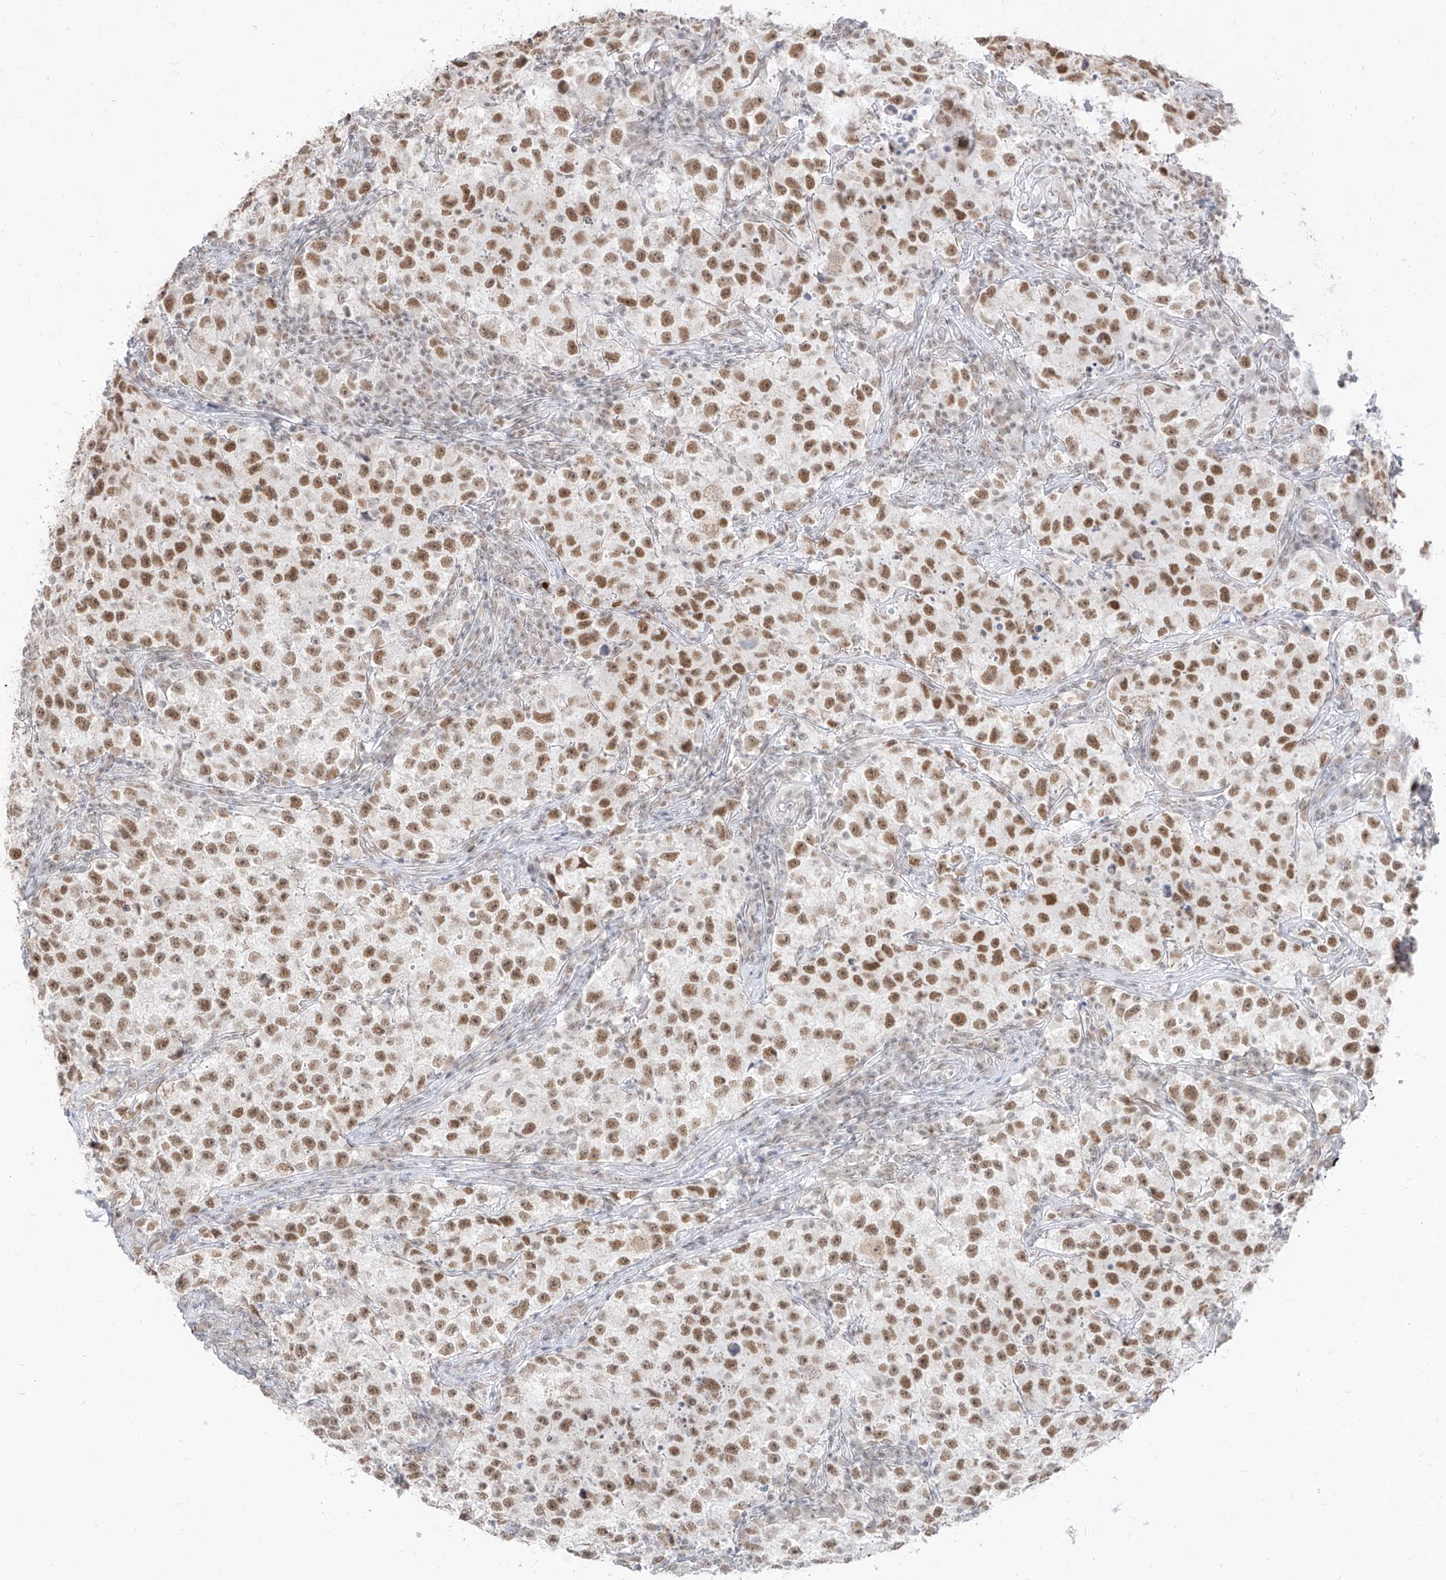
{"staining": {"intensity": "moderate", "quantity": "25%-75%", "location": "nuclear"}, "tissue": "testis cancer", "cell_type": "Tumor cells", "image_type": "cancer", "snomed": [{"axis": "morphology", "description": "Seminoma, NOS"}, {"axis": "topography", "description": "Testis"}], "caption": "A high-resolution photomicrograph shows immunohistochemistry (IHC) staining of testis cancer, which shows moderate nuclear staining in approximately 25%-75% of tumor cells. The staining is performed using DAB (3,3'-diaminobenzidine) brown chromogen to label protein expression. The nuclei are counter-stained blue using hematoxylin.", "gene": "SUPT5H", "patient": {"sex": "male", "age": 22}}